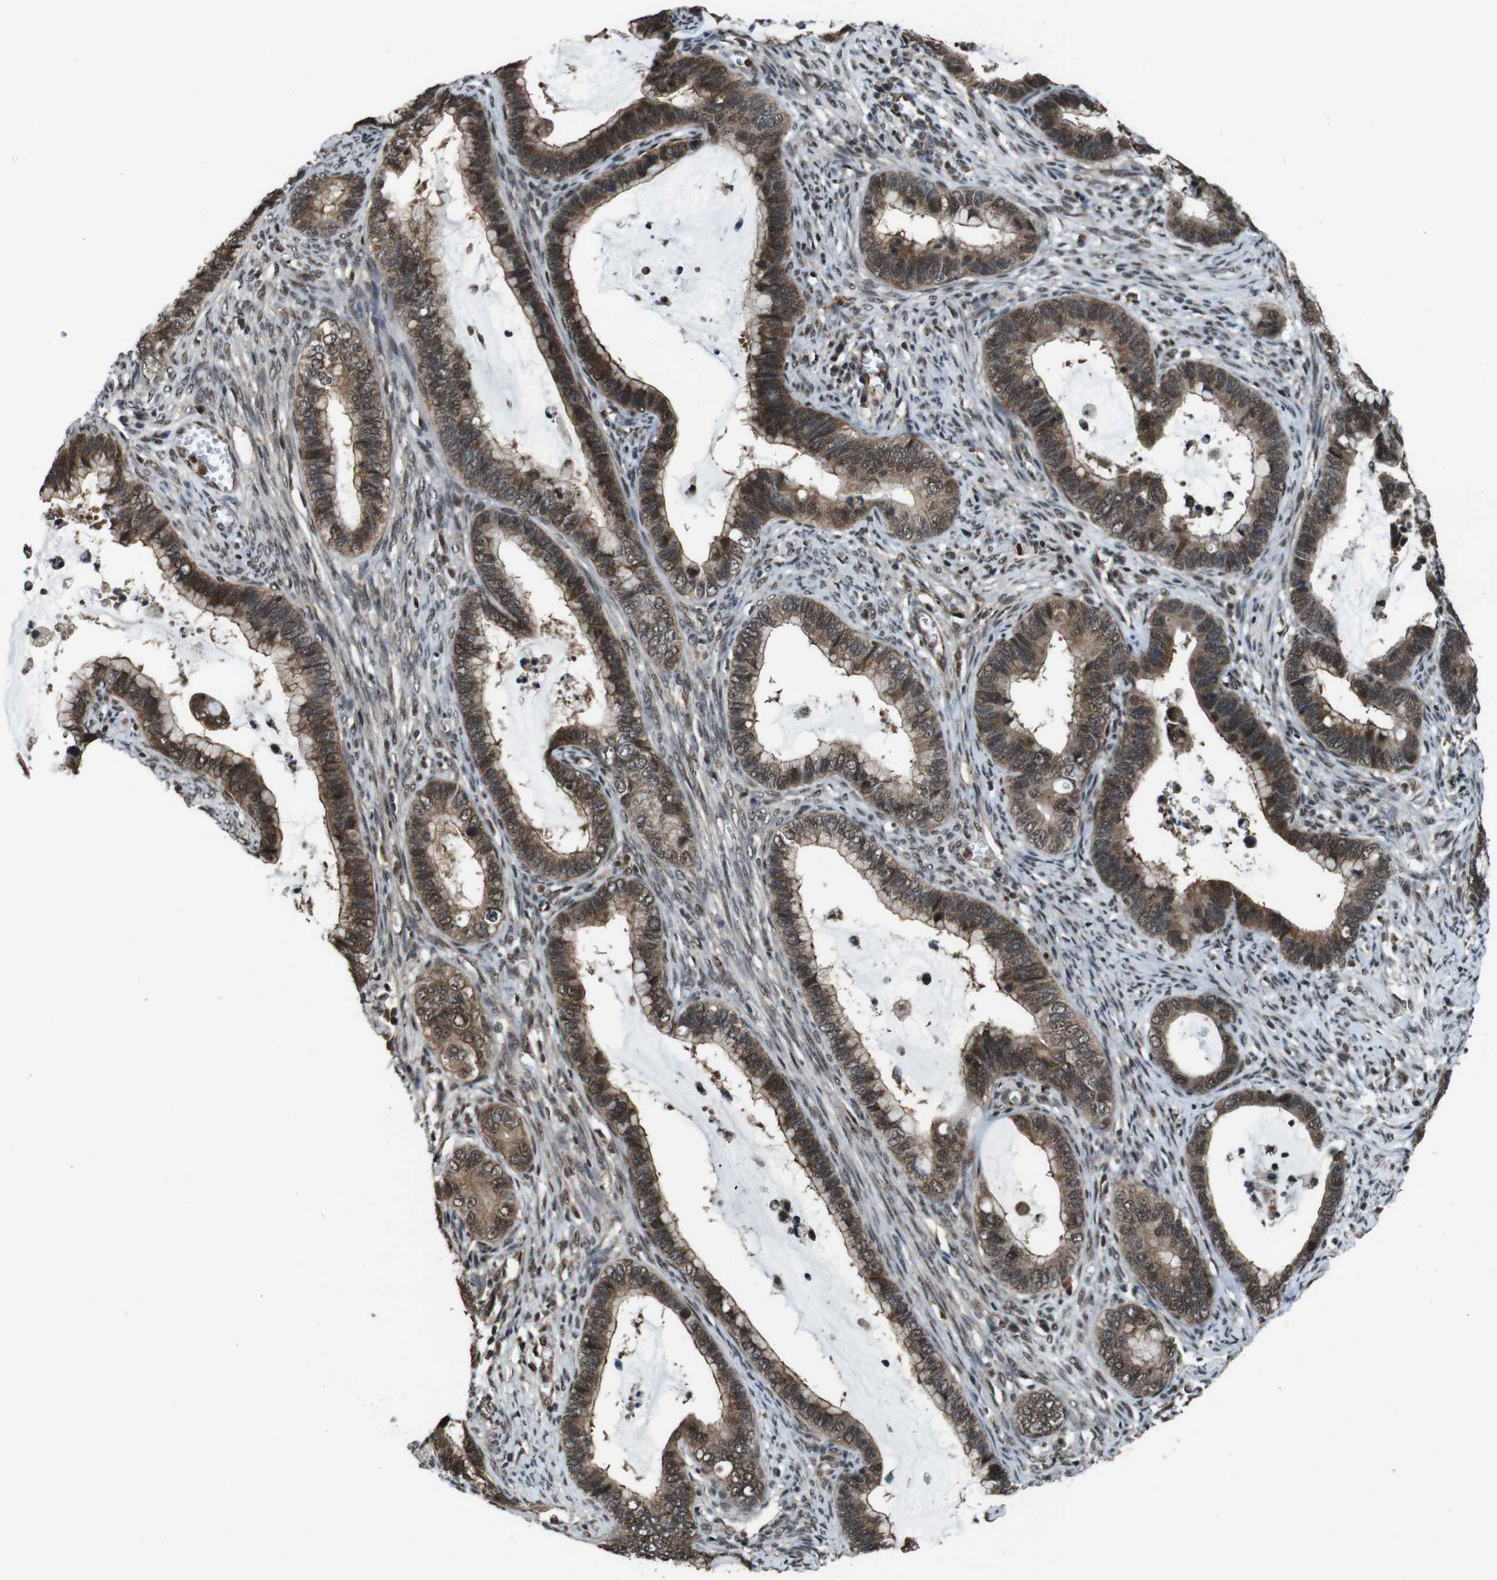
{"staining": {"intensity": "moderate", "quantity": ">75%", "location": "cytoplasmic/membranous,nuclear"}, "tissue": "cervical cancer", "cell_type": "Tumor cells", "image_type": "cancer", "snomed": [{"axis": "morphology", "description": "Adenocarcinoma, NOS"}, {"axis": "topography", "description": "Cervix"}], "caption": "IHC (DAB) staining of cervical adenocarcinoma reveals moderate cytoplasmic/membranous and nuclear protein positivity in about >75% of tumor cells.", "gene": "NR4A2", "patient": {"sex": "female", "age": 44}}